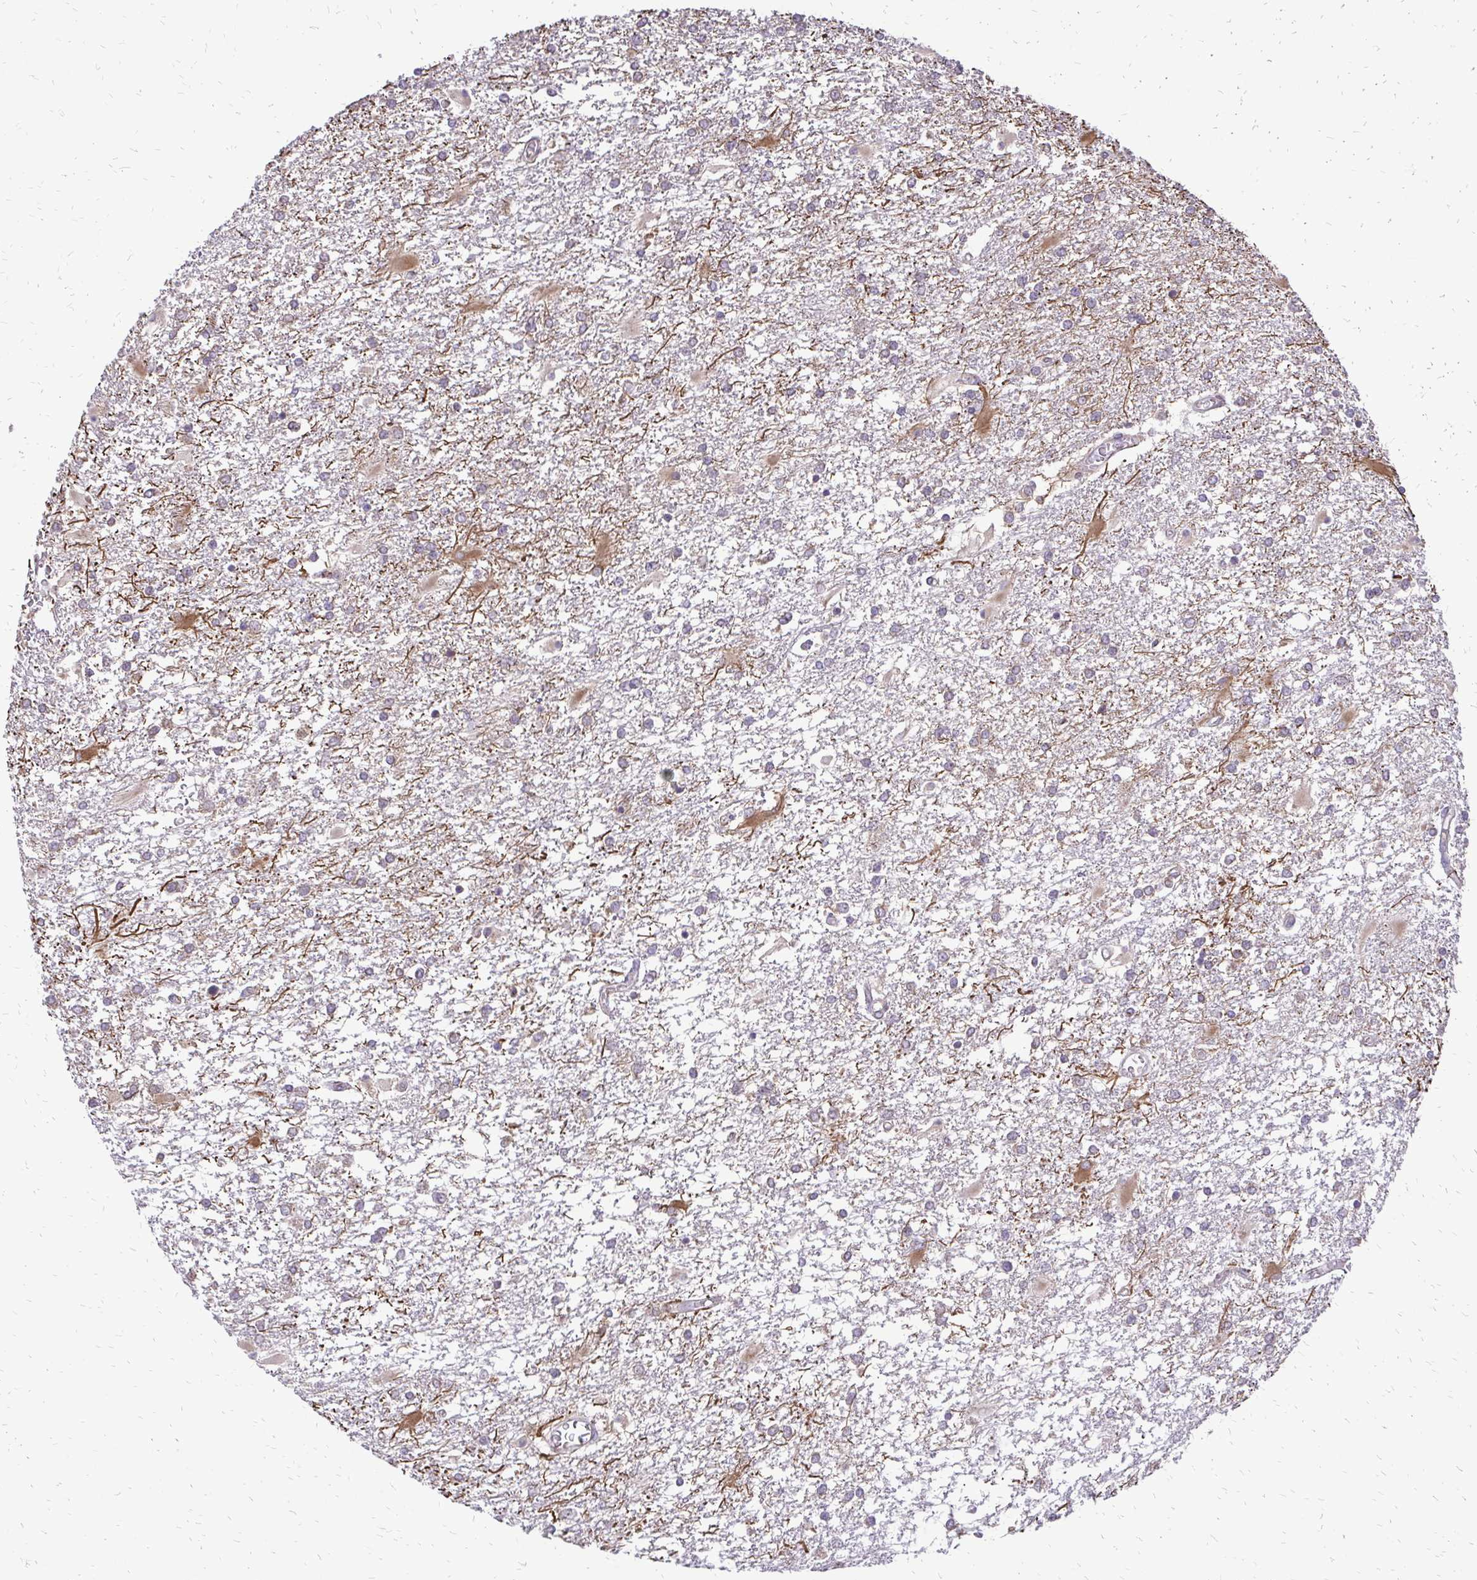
{"staining": {"intensity": "negative", "quantity": "none", "location": "none"}, "tissue": "glioma", "cell_type": "Tumor cells", "image_type": "cancer", "snomed": [{"axis": "morphology", "description": "Glioma, malignant, High grade"}, {"axis": "topography", "description": "Cerebral cortex"}], "caption": "Immunohistochemistry of glioma exhibits no expression in tumor cells. (Stains: DAB IHC with hematoxylin counter stain, Microscopy: brightfield microscopy at high magnification).", "gene": "RPS3", "patient": {"sex": "male", "age": 79}}